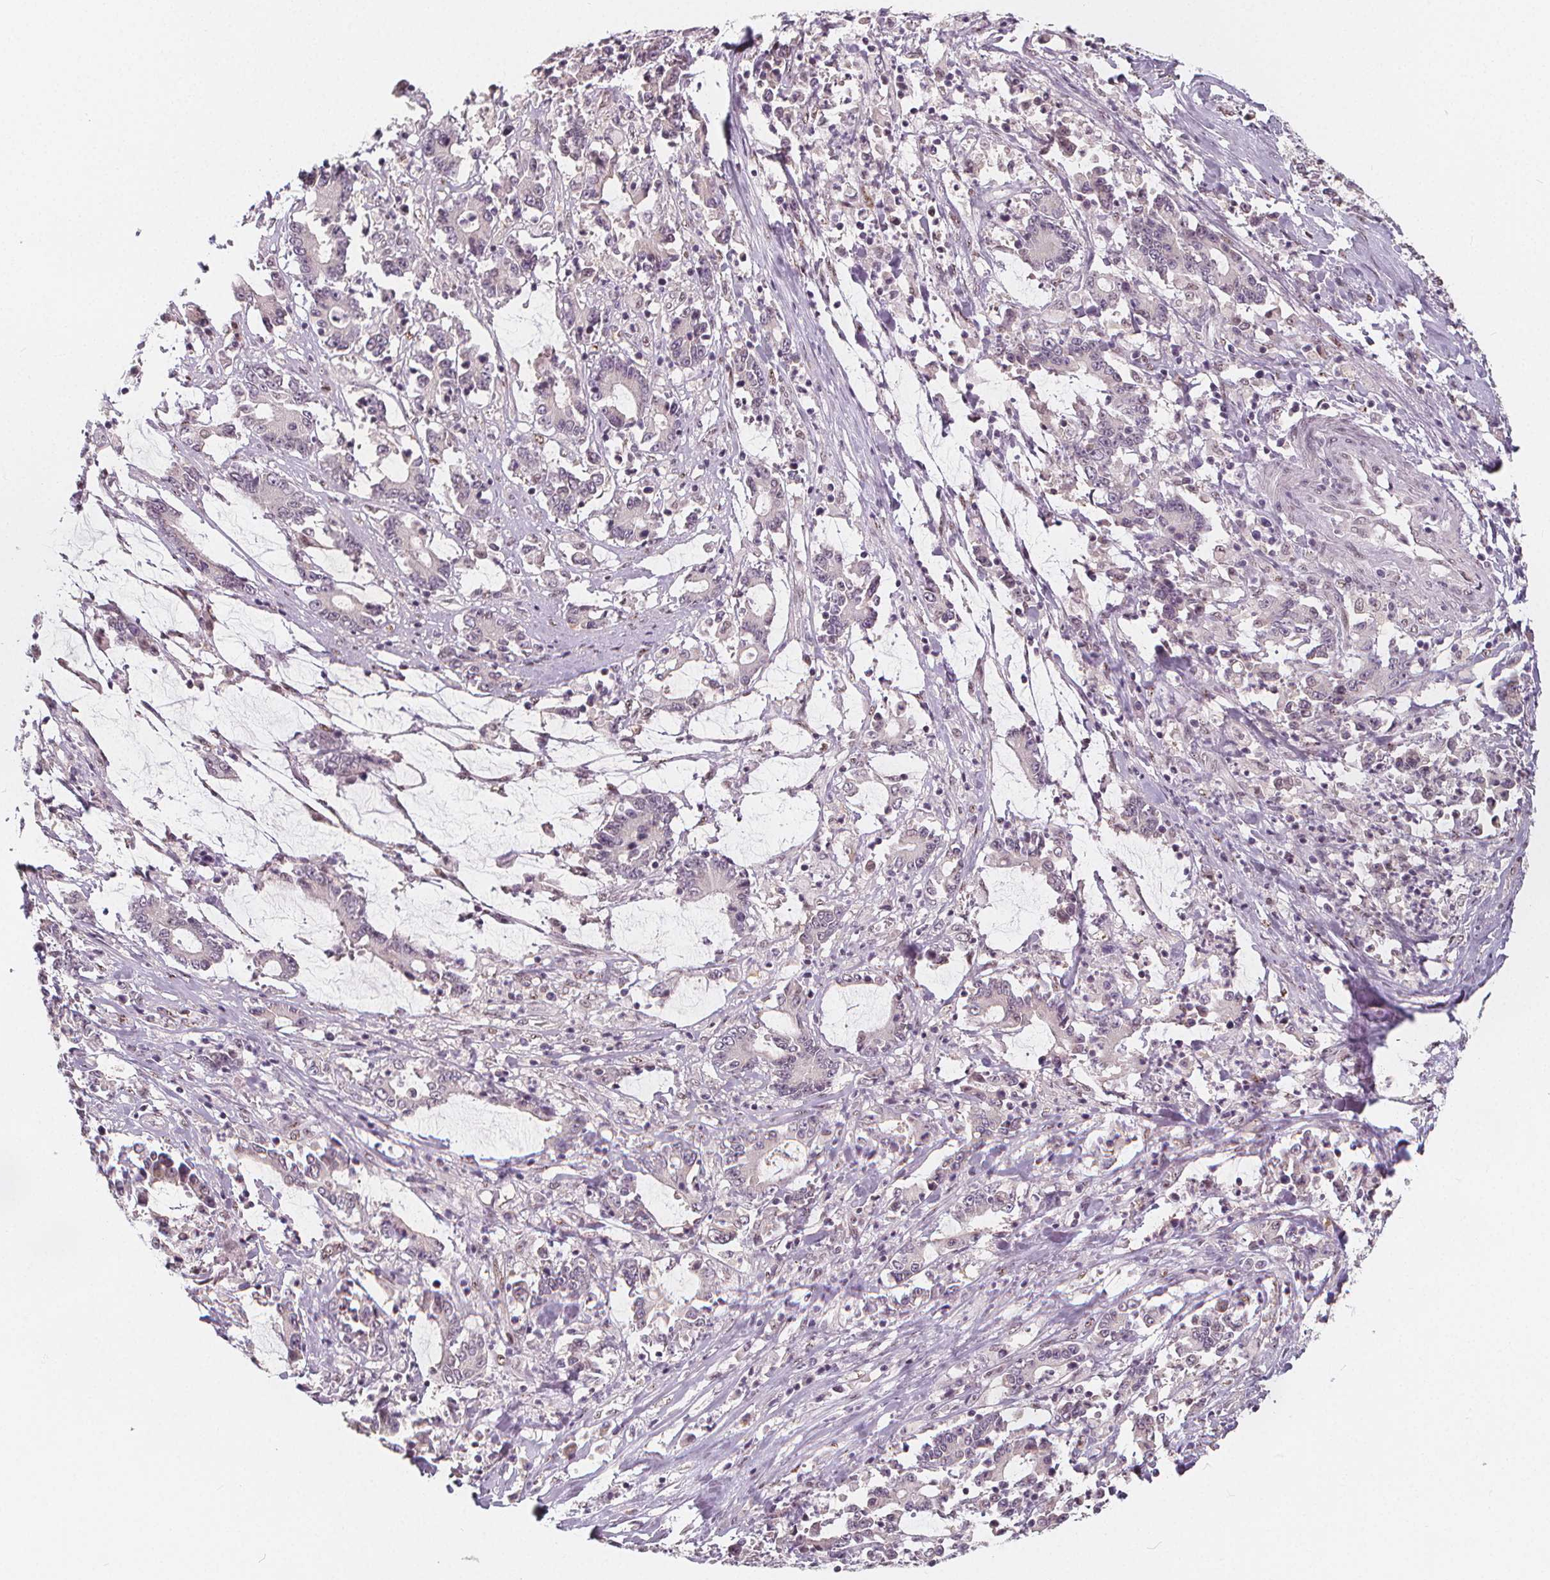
{"staining": {"intensity": "negative", "quantity": "none", "location": "none"}, "tissue": "stomach cancer", "cell_type": "Tumor cells", "image_type": "cancer", "snomed": [{"axis": "morphology", "description": "Adenocarcinoma, NOS"}, {"axis": "topography", "description": "Stomach, upper"}], "caption": "The histopathology image demonstrates no staining of tumor cells in stomach adenocarcinoma.", "gene": "DRC3", "patient": {"sex": "male", "age": 68}}